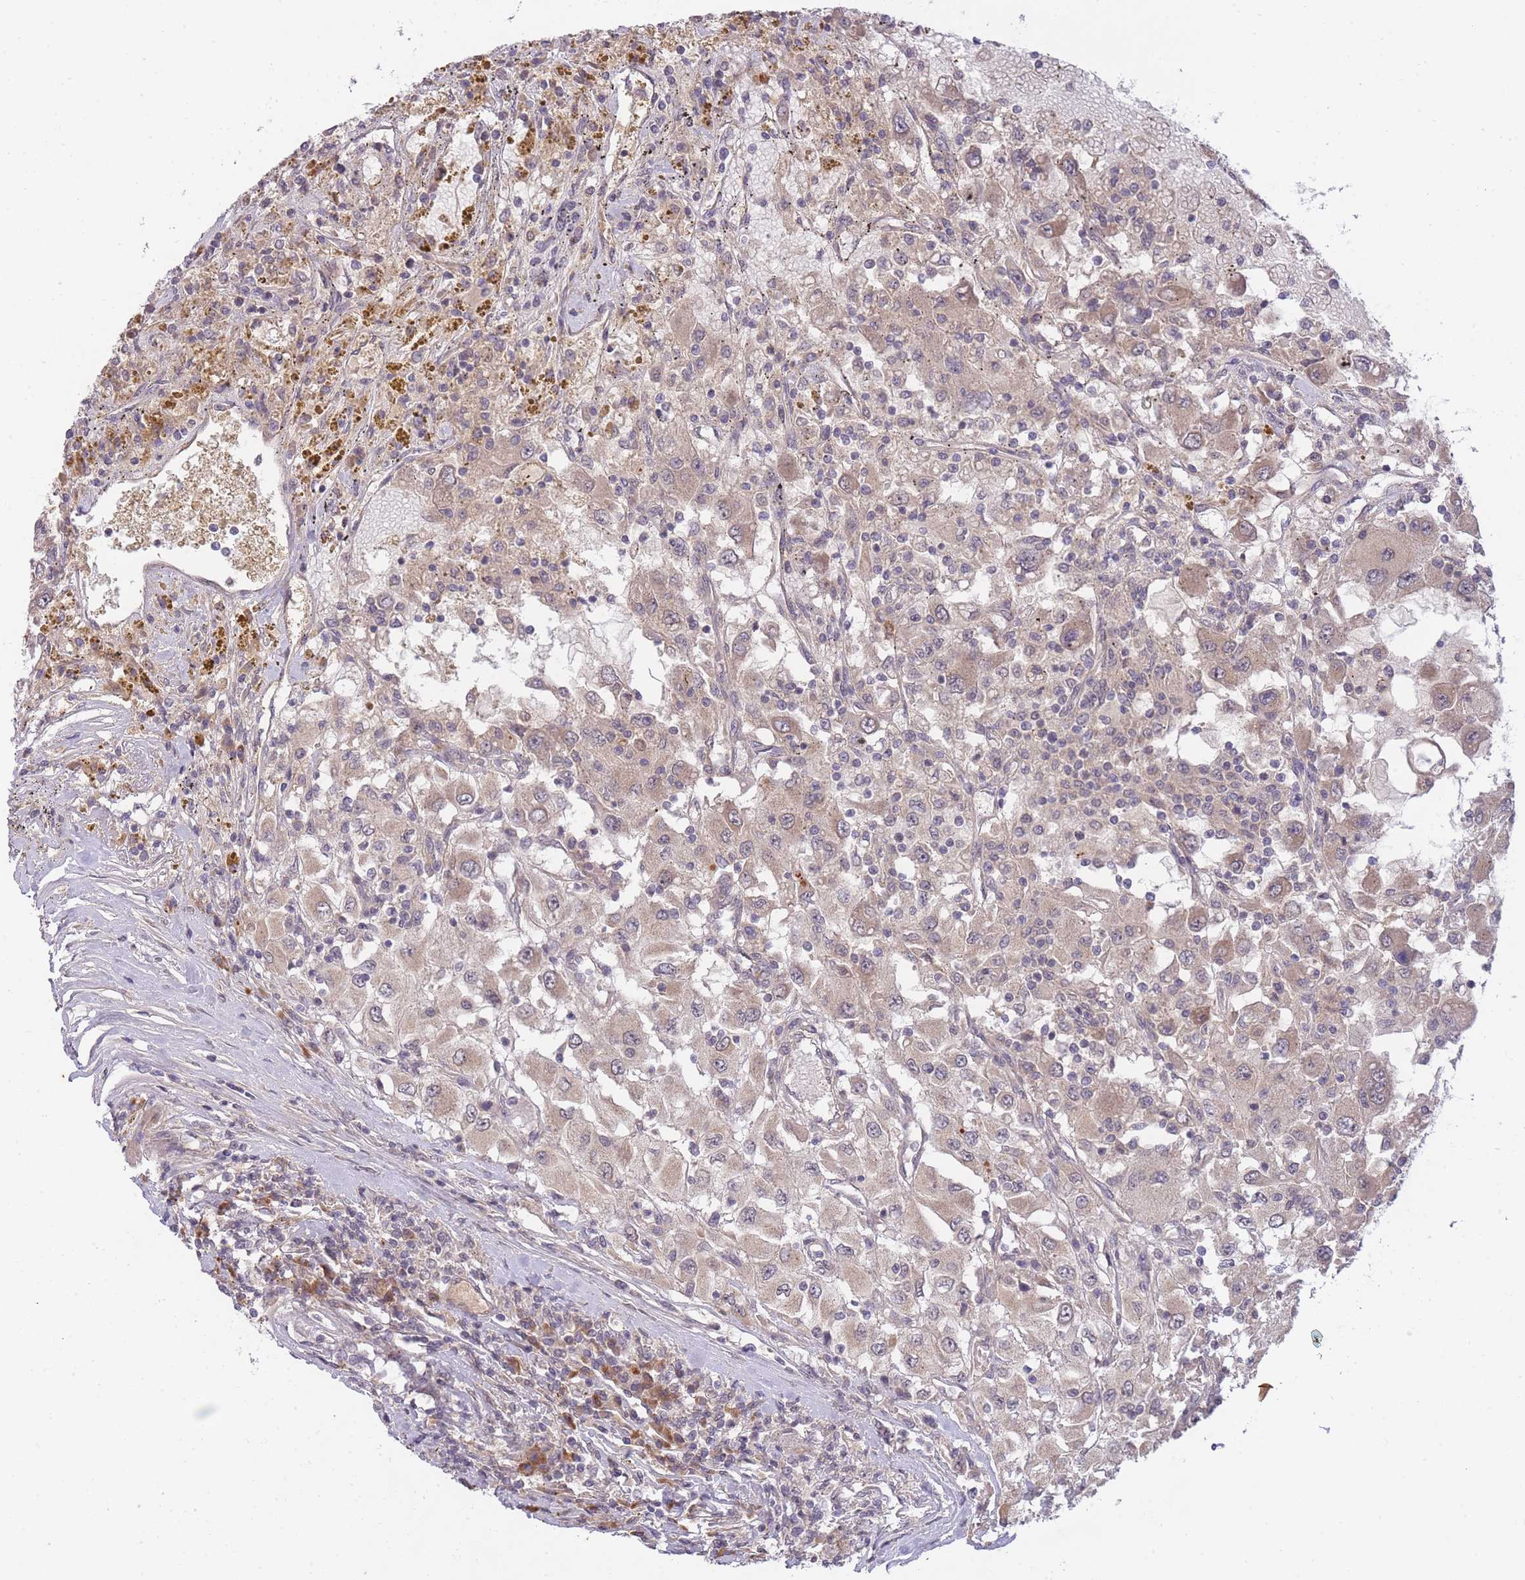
{"staining": {"intensity": "weak", "quantity": ">75%", "location": "cytoplasmic/membranous"}, "tissue": "renal cancer", "cell_type": "Tumor cells", "image_type": "cancer", "snomed": [{"axis": "morphology", "description": "Adenocarcinoma, NOS"}, {"axis": "topography", "description": "Kidney"}], "caption": "Renal cancer was stained to show a protein in brown. There is low levels of weak cytoplasmic/membranous staining in about >75% of tumor cells.", "gene": "SMC6", "patient": {"sex": "female", "age": 67}}